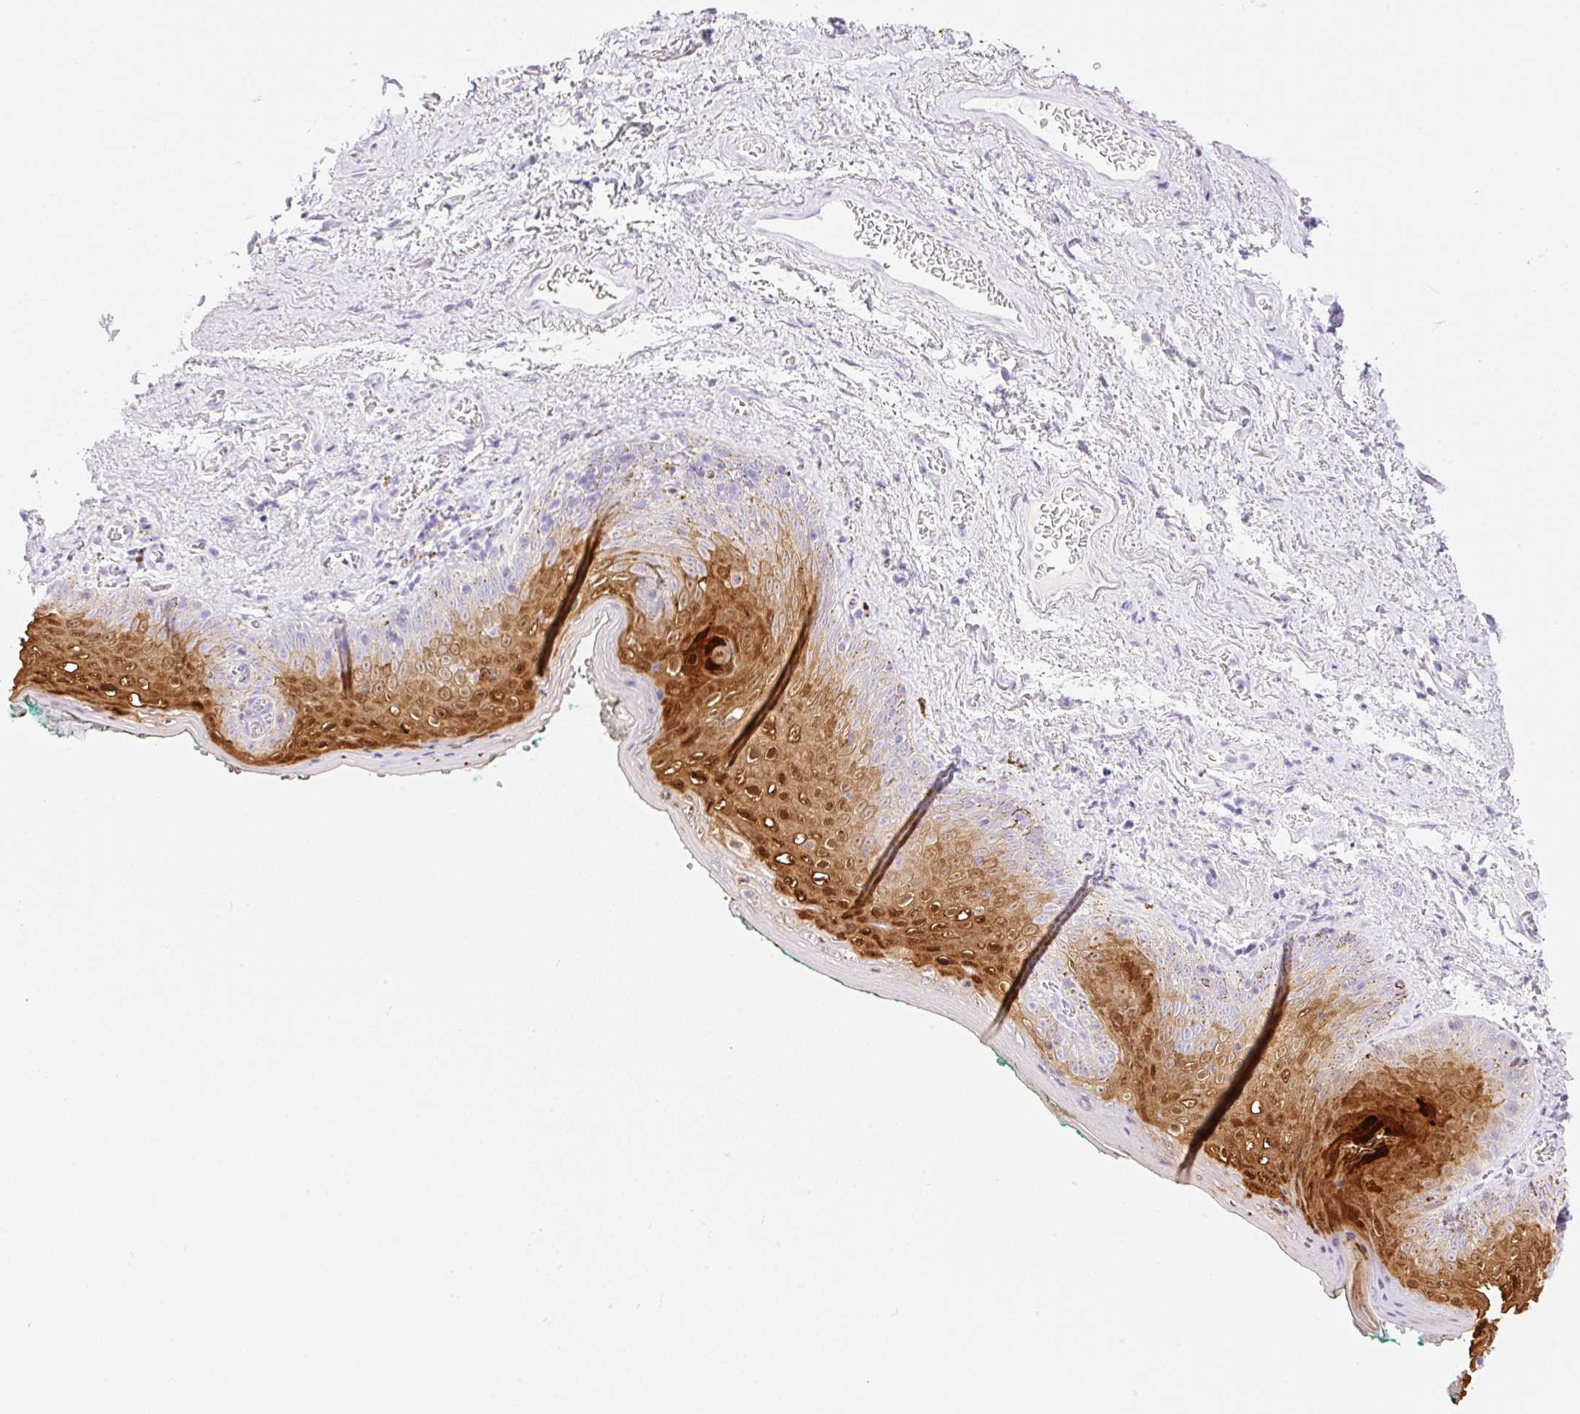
{"staining": {"intensity": "strong", "quantity": "<25%", "location": "cytoplasmic/membranous,nuclear"}, "tissue": "vagina", "cell_type": "Squamous epithelial cells", "image_type": "normal", "snomed": [{"axis": "morphology", "description": "Normal tissue, NOS"}, {"axis": "topography", "description": "Vulva"}, {"axis": "topography", "description": "Vagina"}, {"axis": "topography", "description": "Peripheral nerve tissue"}], "caption": "Protein analysis of normal vagina reveals strong cytoplasmic/membranous,nuclear expression in about <25% of squamous epithelial cells. The protein is shown in brown color, while the nuclei are stained blue.", "gene": "SPRR4", "patient": {"sex": "female", "age": 66}}